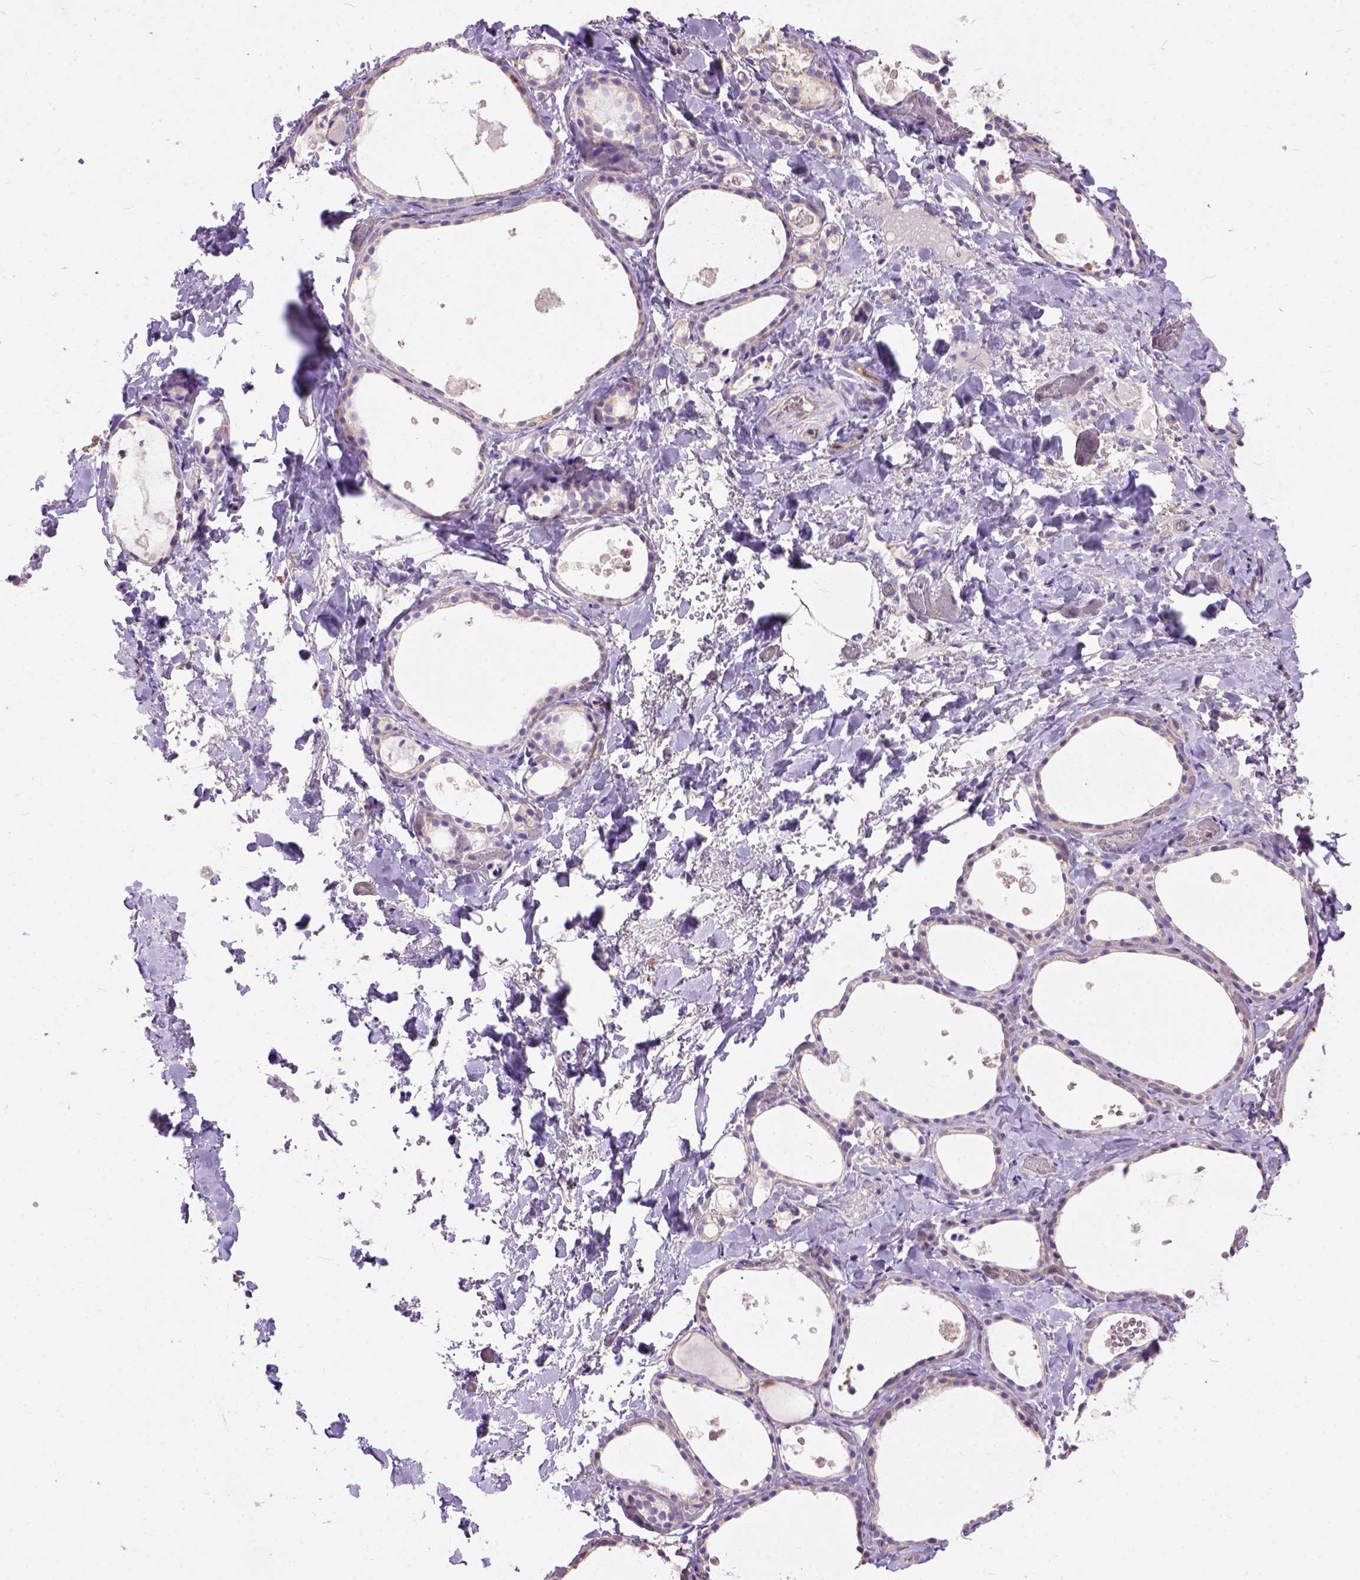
{"staining": {"intensity": "weak", "quantity": "25%-75%", "location": "cytoplasmic/membranous"}, "tissue": "thyroid gland", "cell_type": "Glandular cells", "image_type": "normal", "snomed": [{"axis": "morphology", "description": "Normal tissue, NOS"}, {"axis": "topography", "description": "Thyroid gland"}], "caption": "IHC staining of normal thyroid gland, which shows low levels of weak cytoplasmic/membranous expression in approximately 25%-75% of glandular cells indicating weak cytoplasmic/membranous protein positivity. The staining was performed using DAB (brown) for protein detection and nuclei were counterstained in hematoxylin (blue).", "gene": "SEMA4F", "patient": {"sex": "female", "age": 56}}